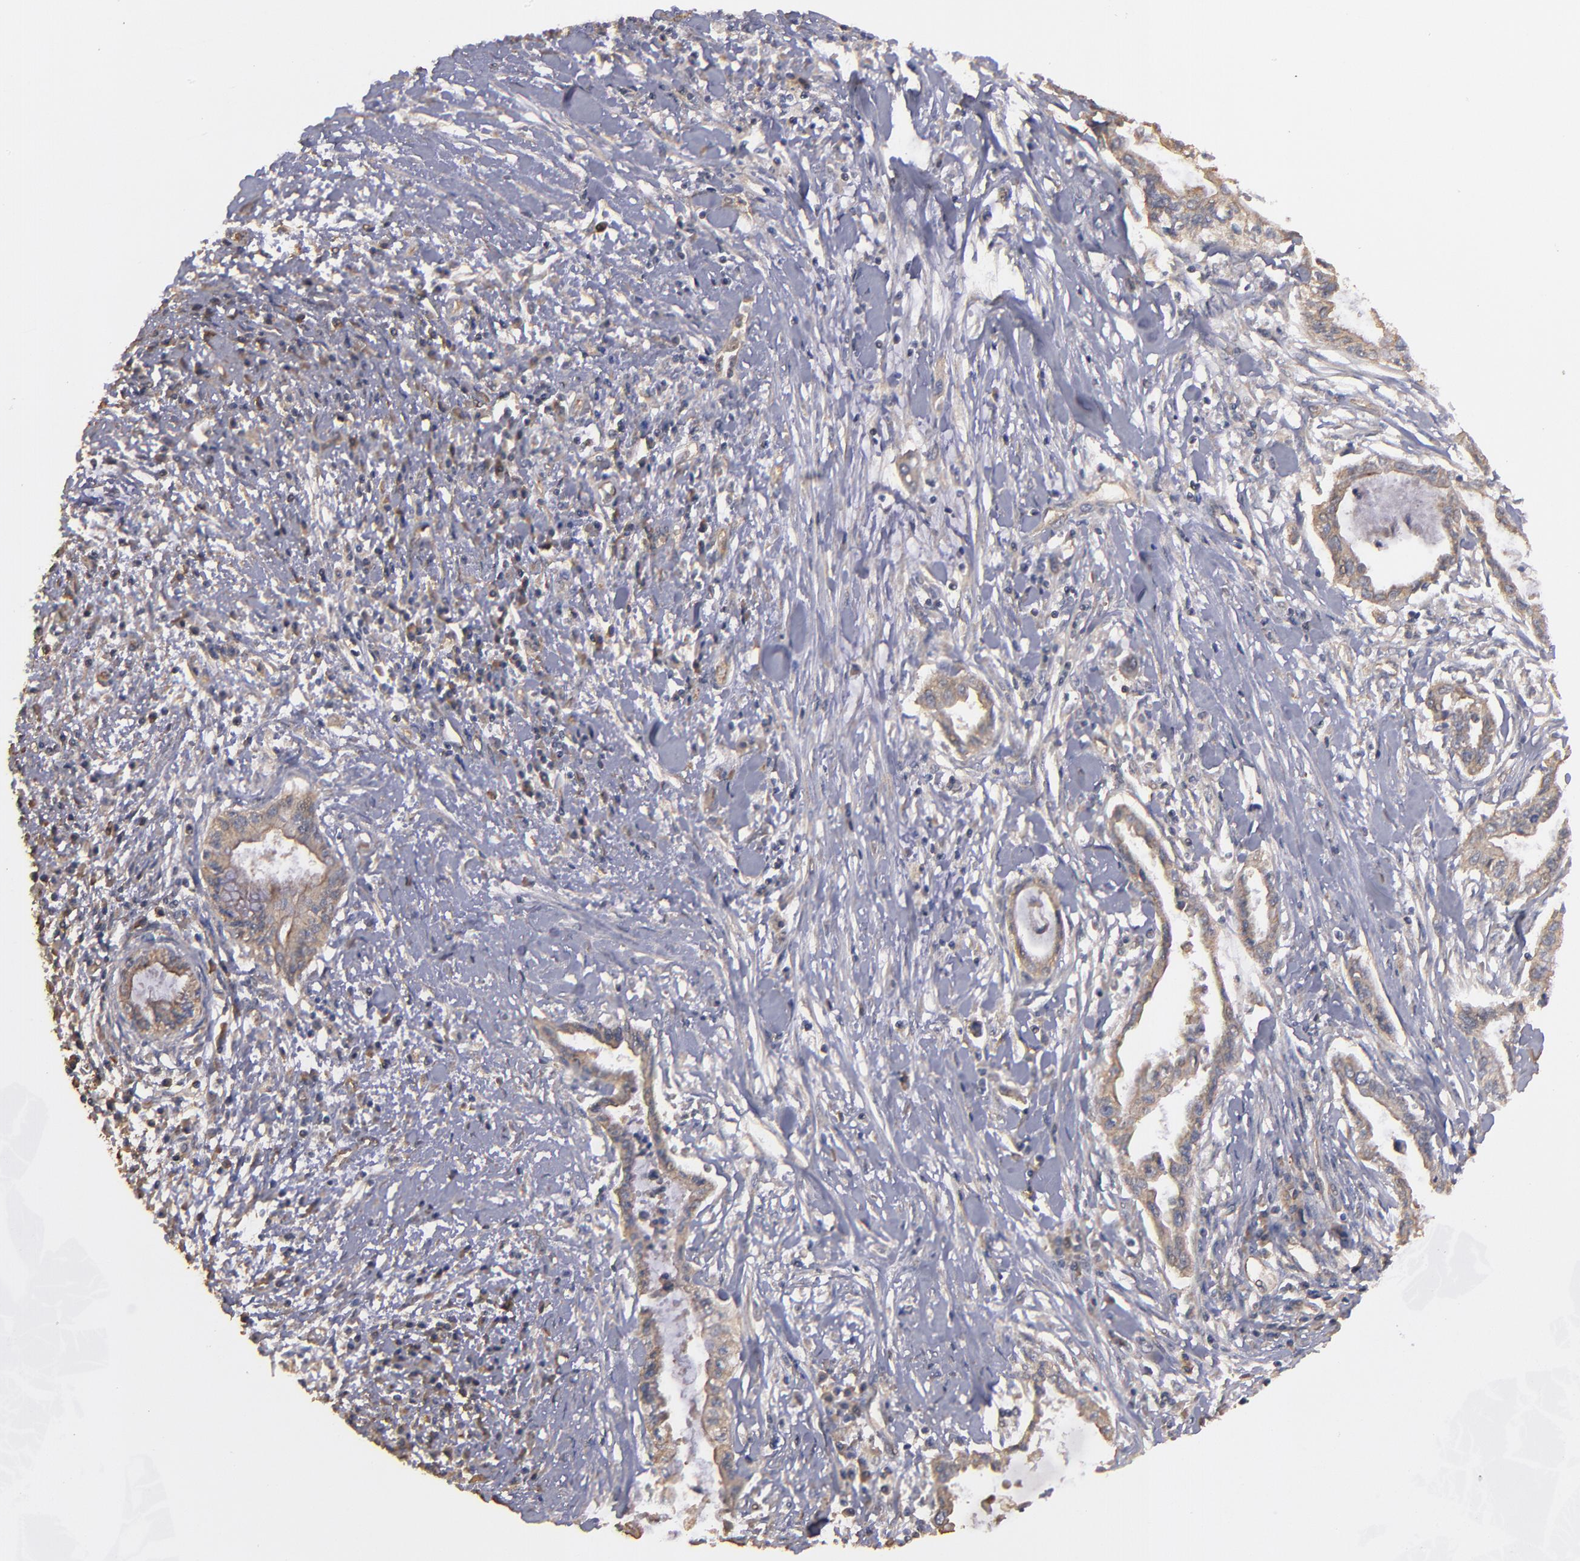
{"staining": {"intensity": "weak", "quantity": ">75%", "location": "cytoplasmic/membranous"}, "tissue": "pancreatic cancer", "cell_type": "Tumor cells", "image_type": "cancer", "snomed": [{"axis": "morphology", "description": "Adenocarcinoma, NOS"}, {"axis": "topography", "description": "Pancreas"}], "caption": "Pancreatic adenocarcinoma stained with a brown dye demonstrates weak cytoplasmic/membranous positive positivity in approximately >75% of tumor cells.", "gene": "DMD", "patient": {"sex": "female", "age": 64}}